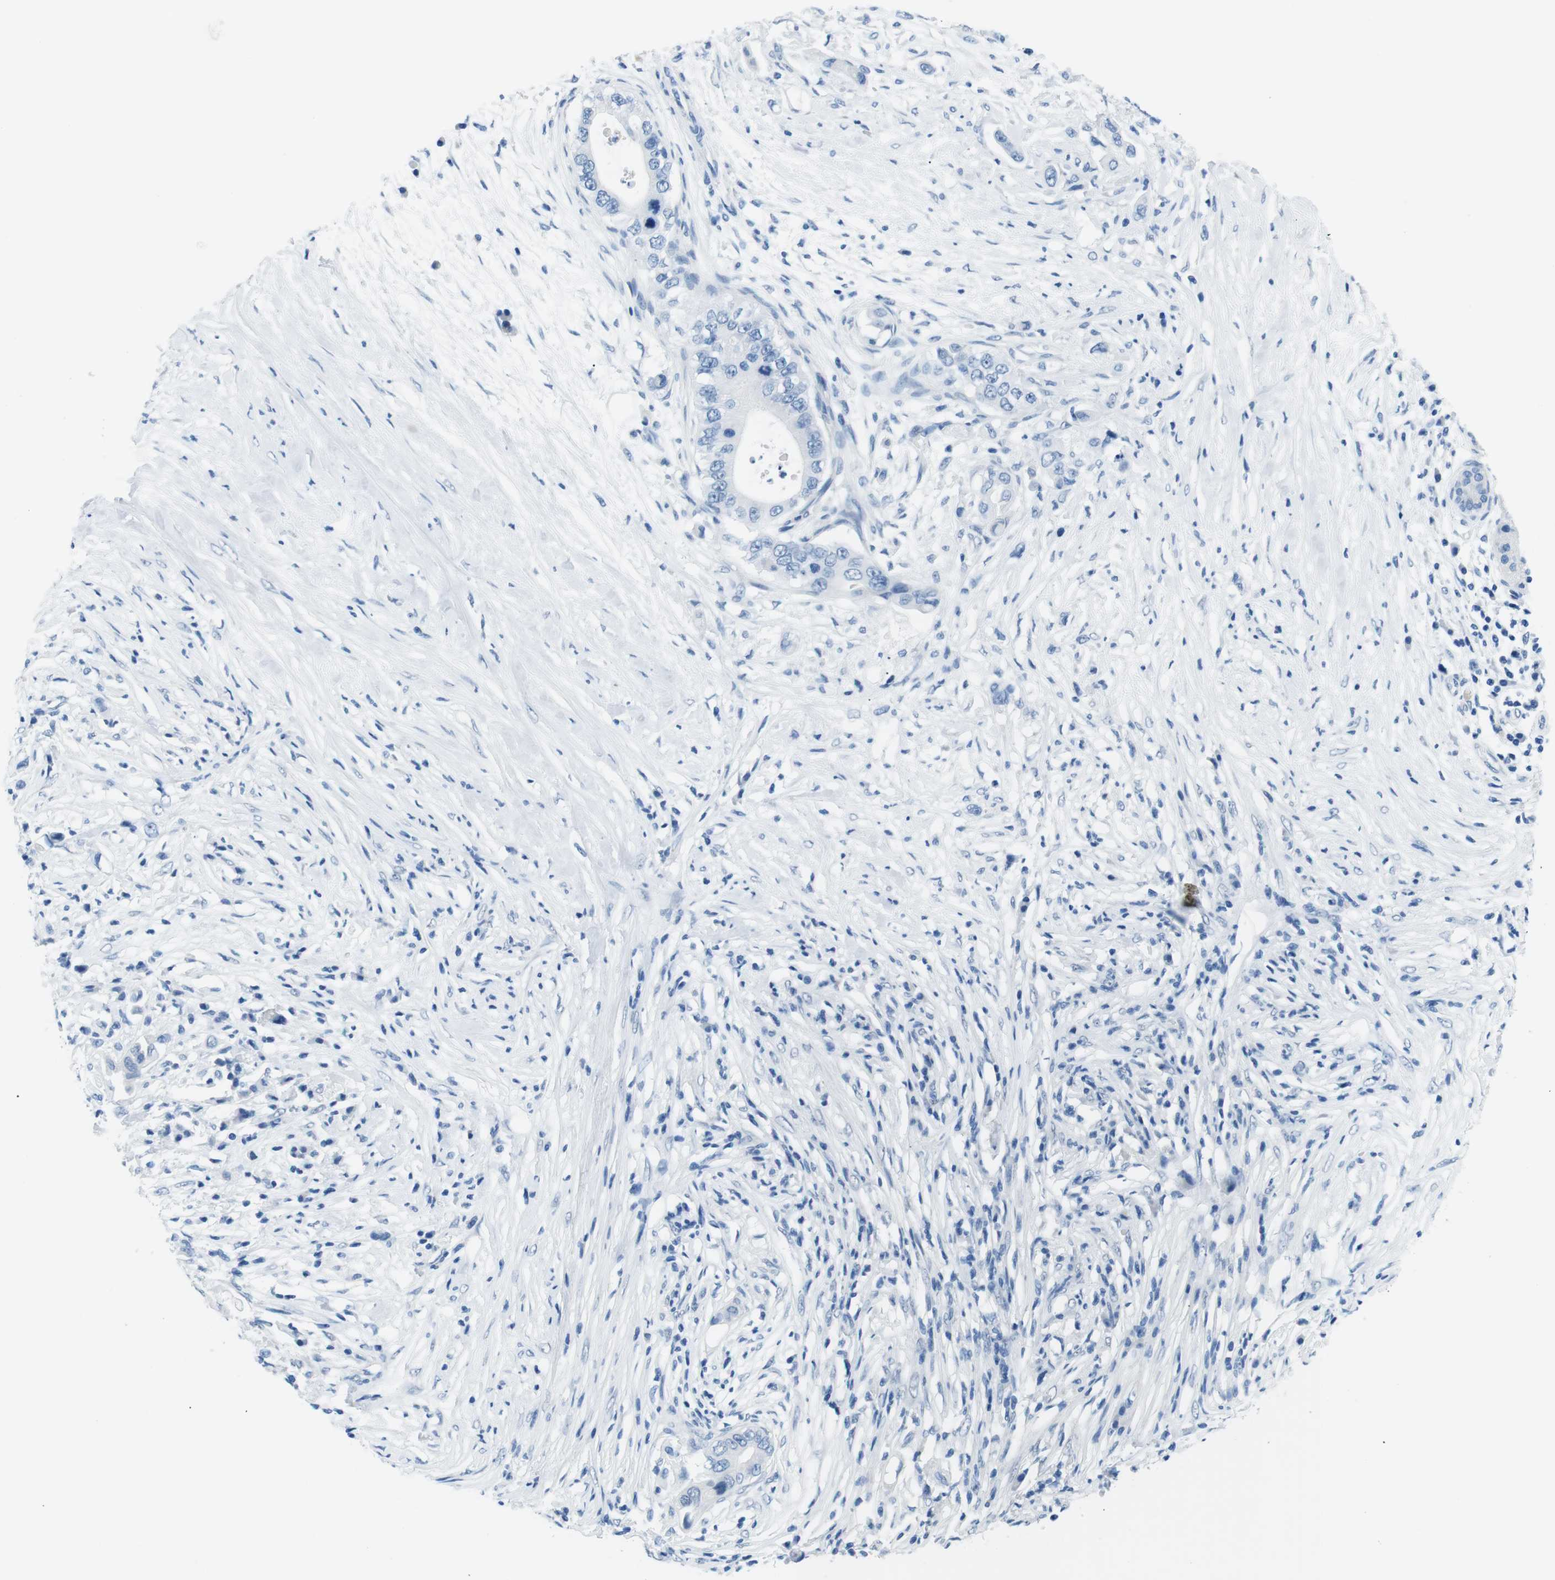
{"staining": {"intensity": "negative", "quantity": "none", "location": "none"}, "tissue": "pancreatic cancer", "cell_type": "Tumor cells", "image_type": "cancer", "snomed": [{"axis": "morphology", "description": "Adenocarcinoma, NOS"}, {"axis": "topography", "description": "Pancreas"}], "caption": "A histopathology image of human pancreatic cancer (adenocarcinoma) is negative for staining in tumor cells.", "gene": "MUC2", "patient": {"sex": "male", "age": 77}}